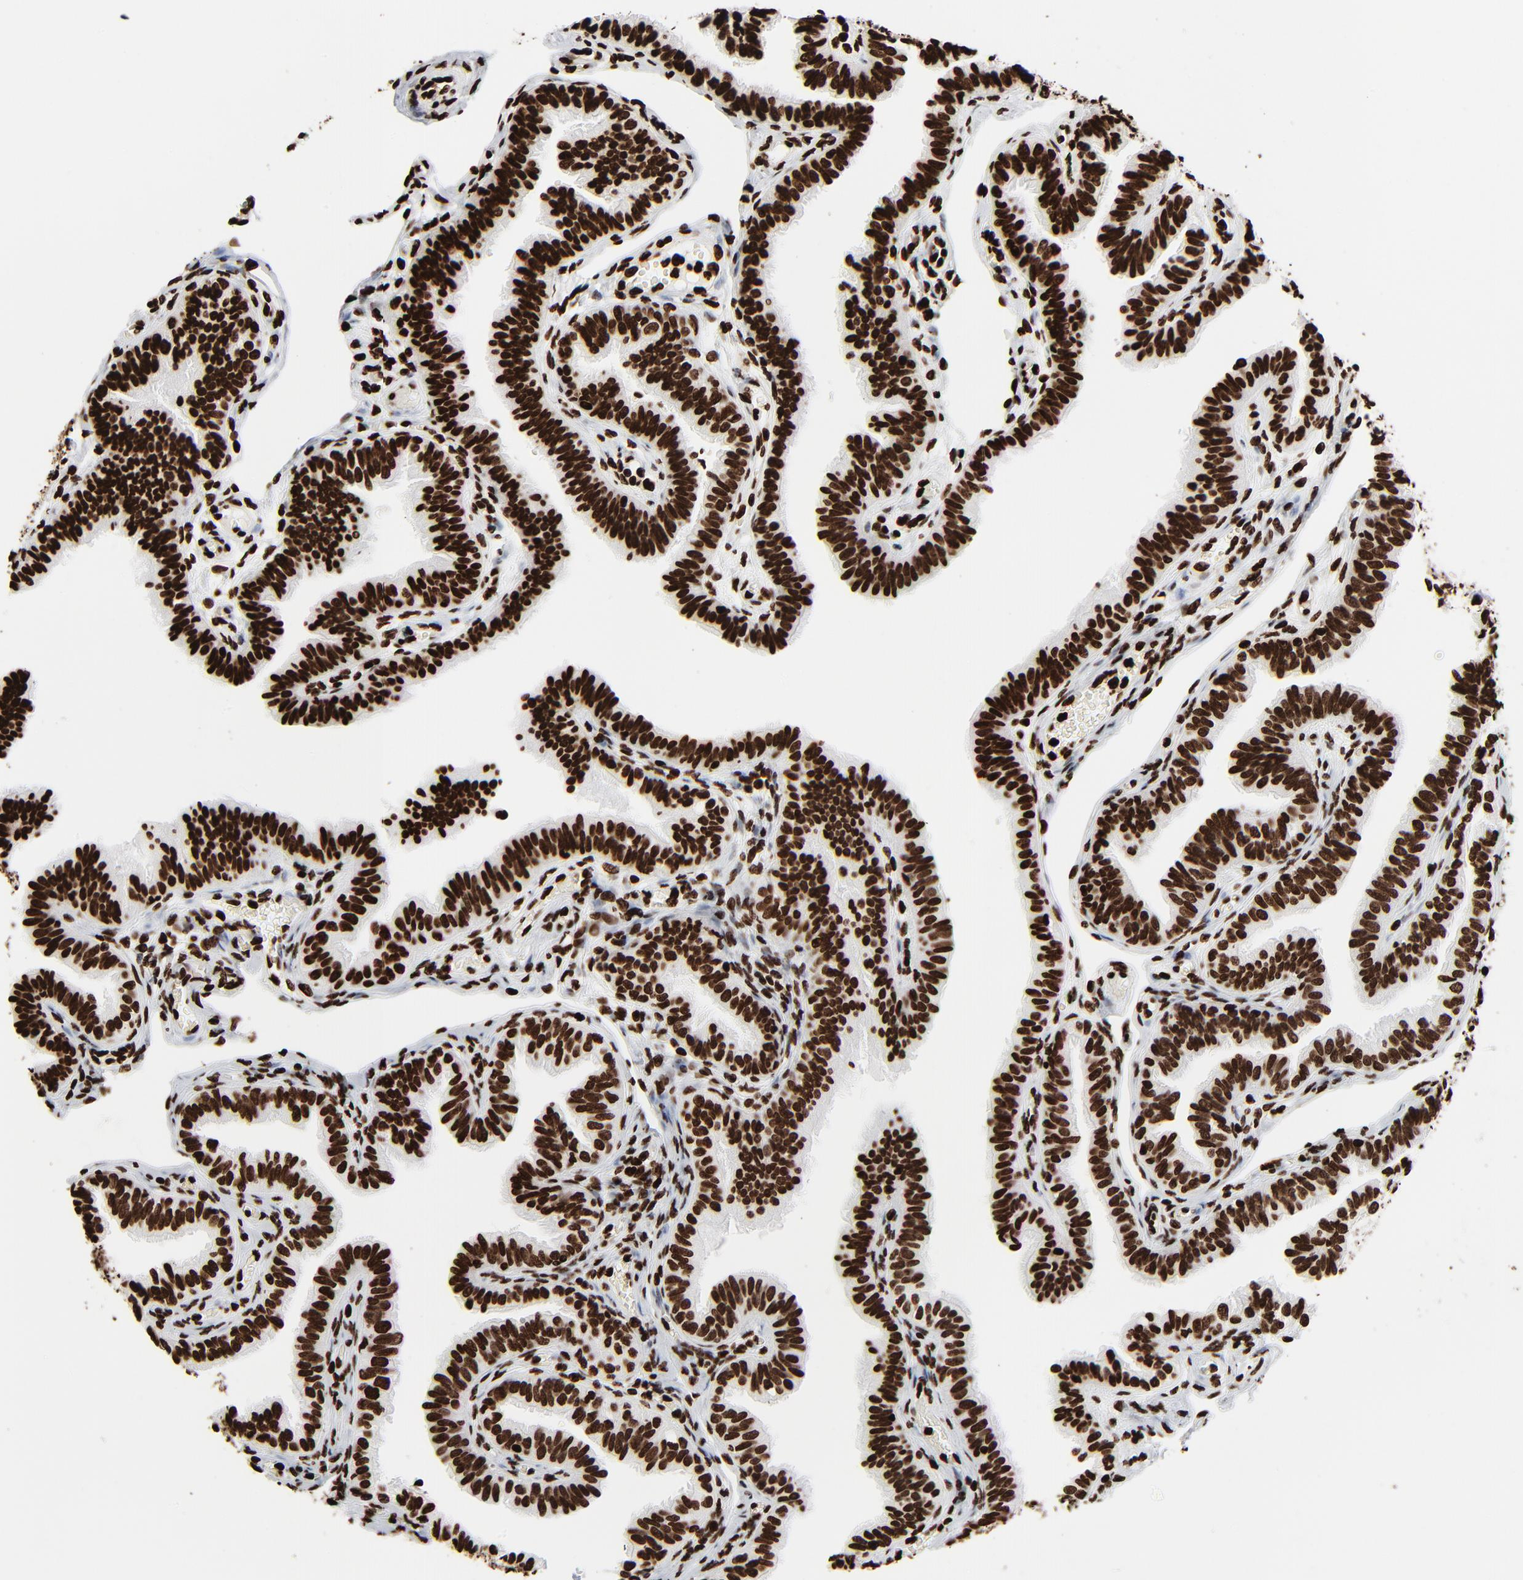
{"staining": {"intensity": "strong", "quantity": ">75%", "location": "nuclear"}, "tissue": "fallopian tube", "cell_type": "Glandular cells", "image_type": "normal", "snomed": [{"axis": "morphology", "description": "Normal tissue, NOS"}, {"axis": "morphology", "description": "Dermoid, NOS"}, {"axis": "topography", "description": "Fallopian tube"}], "caption": "A brown stain shows strong nuclear positivity of a protein in glandular cells of normal human fallopian tube.", "gene": "H3", "patient": {"sex": "female", "age": 33}}